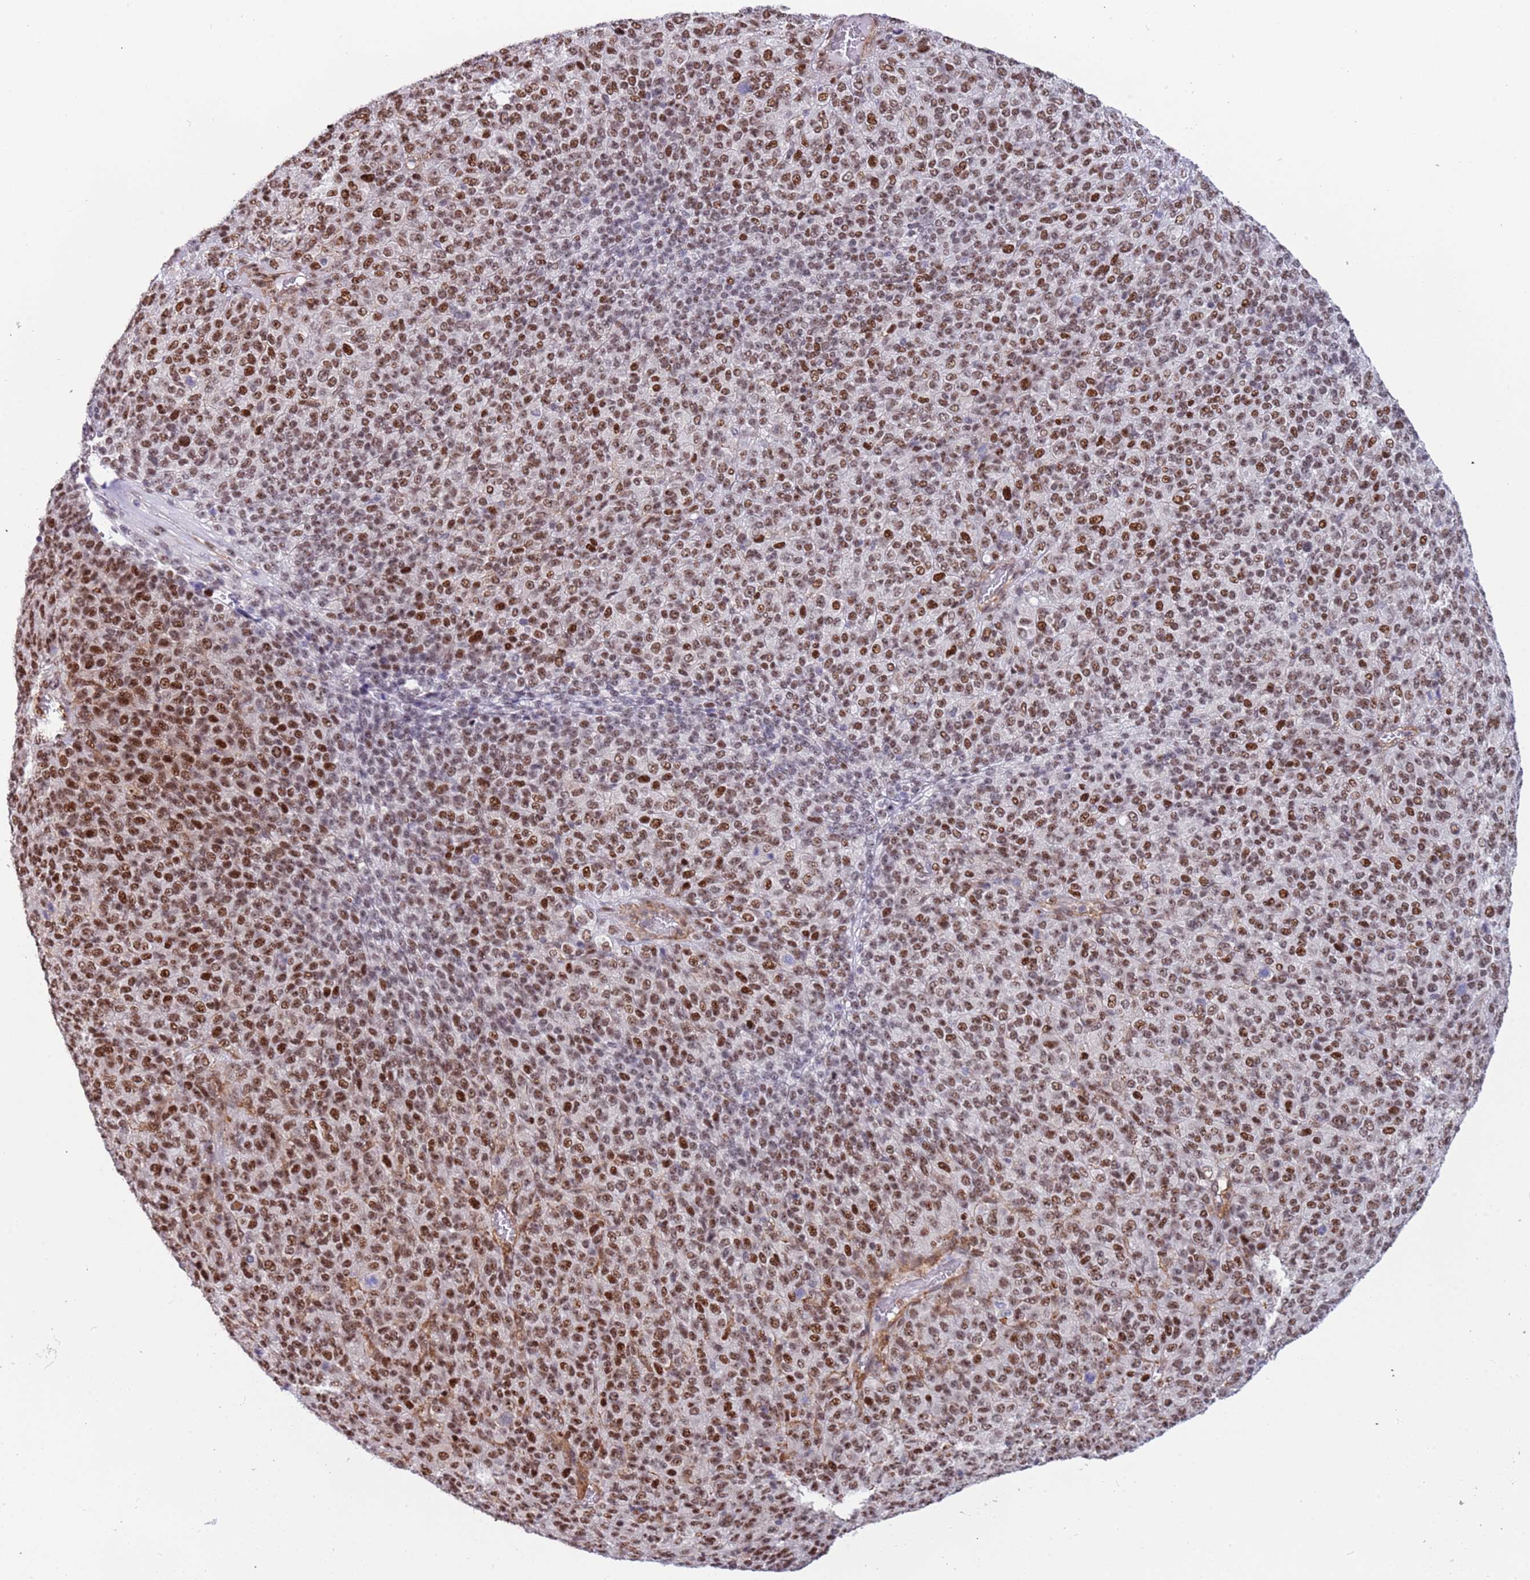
{"staining": {"intensity": "strong", "quantity": ">75%", "location": "nuclear"}, "tissue": "melanoma", "cell_type": "Tumor cells", "image_type": "cancer", "snomed": [{"axis": "morphology", "description": "Malignant melanoma, Metastatic site"}, {"axis": "topography", "description": "Brain"}], "caption": "Immunohistochemical staining of human malignant melanoma (metastatic site) displays high levels of strong nuclear positivity in about >75% of tumor cells.", "gene": "LRMDA", "patient": {"sex": "female", "age": 56}}